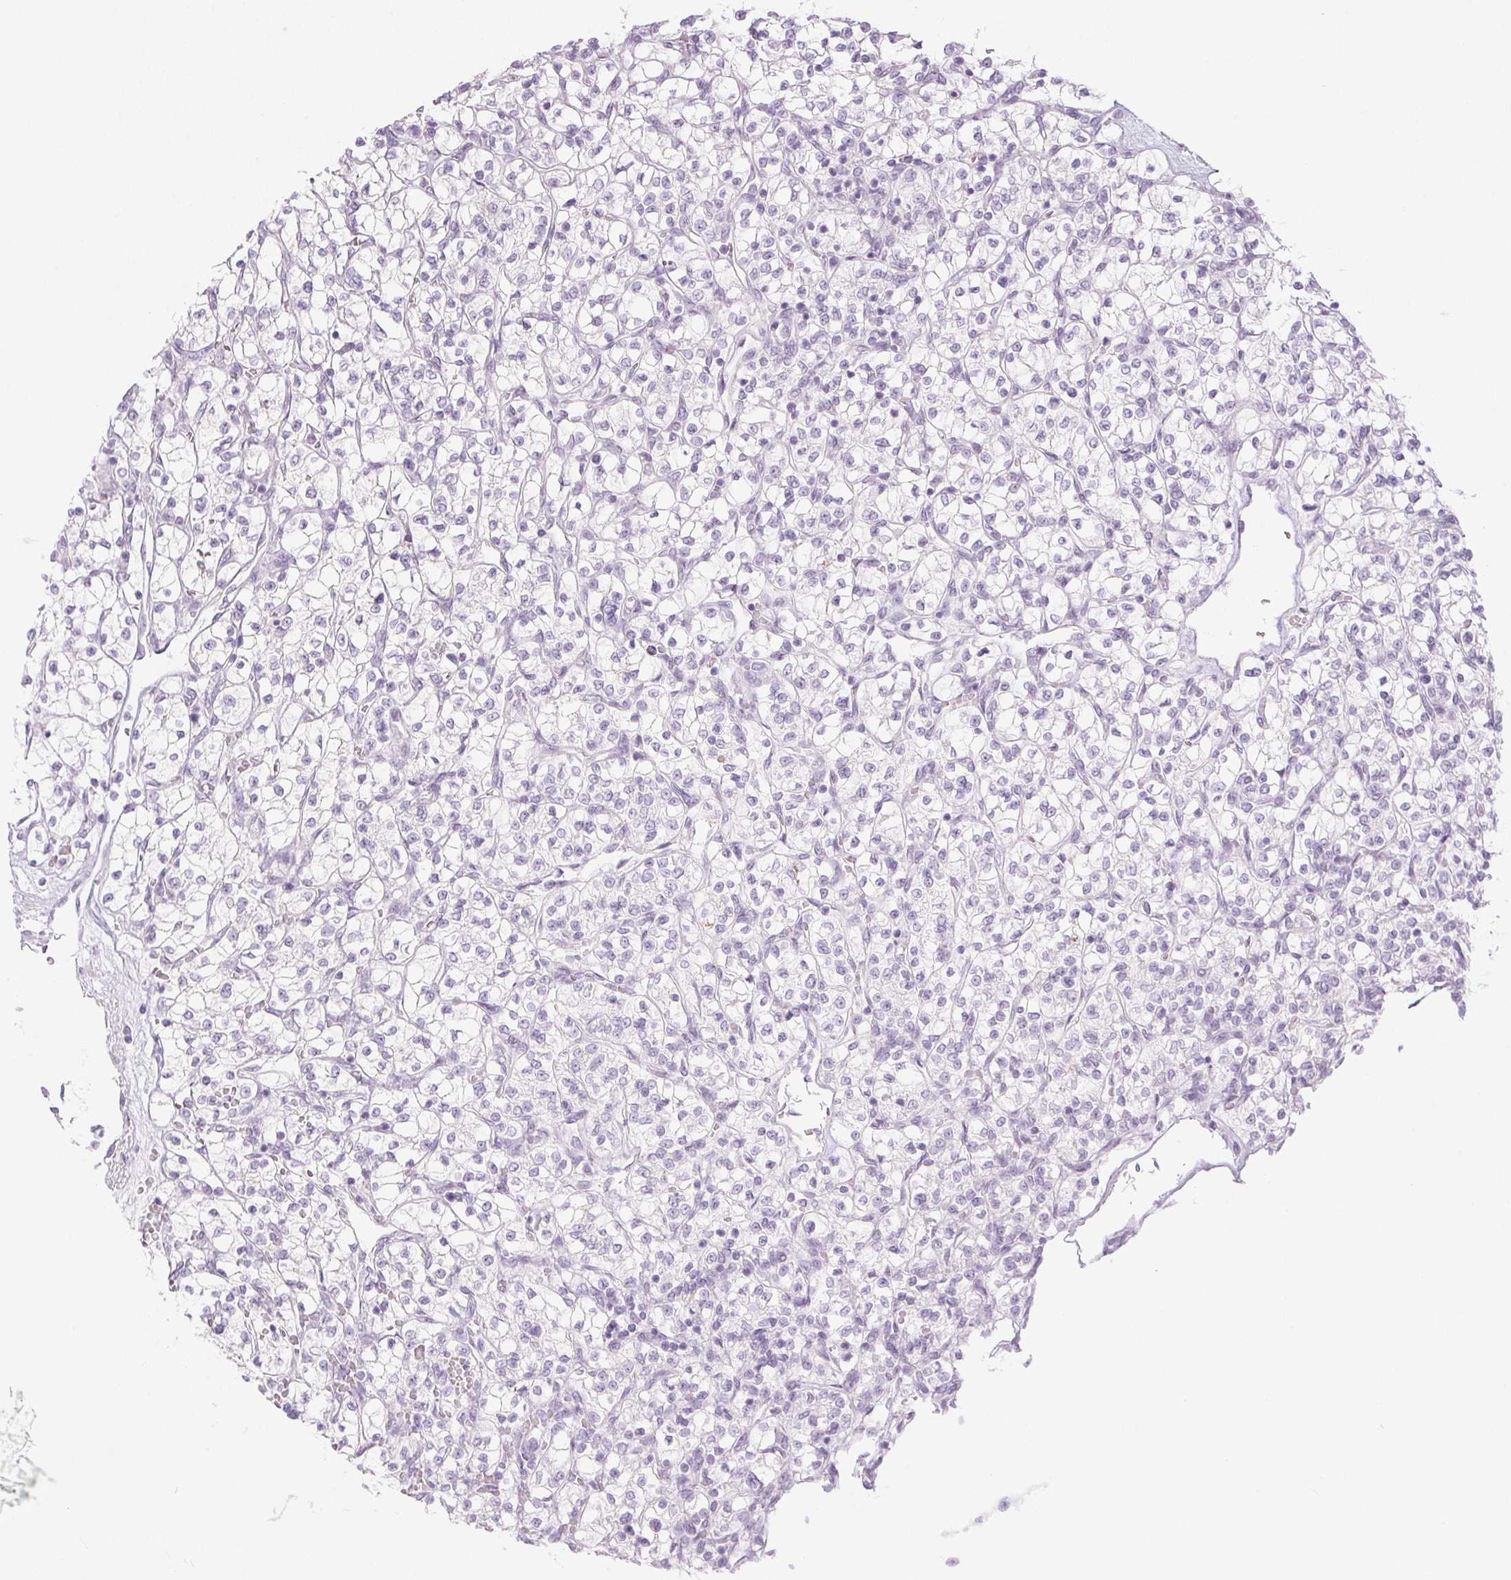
{"staining": {"intensity": "negative", "quantity": "none", "location": "none"}, "tissue": "renal cancer", "cell_type": "Tumor cells", "image_type": "cancer", "snomed": [{"axis": "morphology", "description": "Adenocarcinoma, NOS"}, {"axis": "topography", "description": "Kidney"}], "caption": "This is a photomicrograph of IHC staining of adenocarcinoma (renal), which shows no positivity in tumor cells.", "gene": "PI3", "patient": {"sex": "female", "age": 64}}